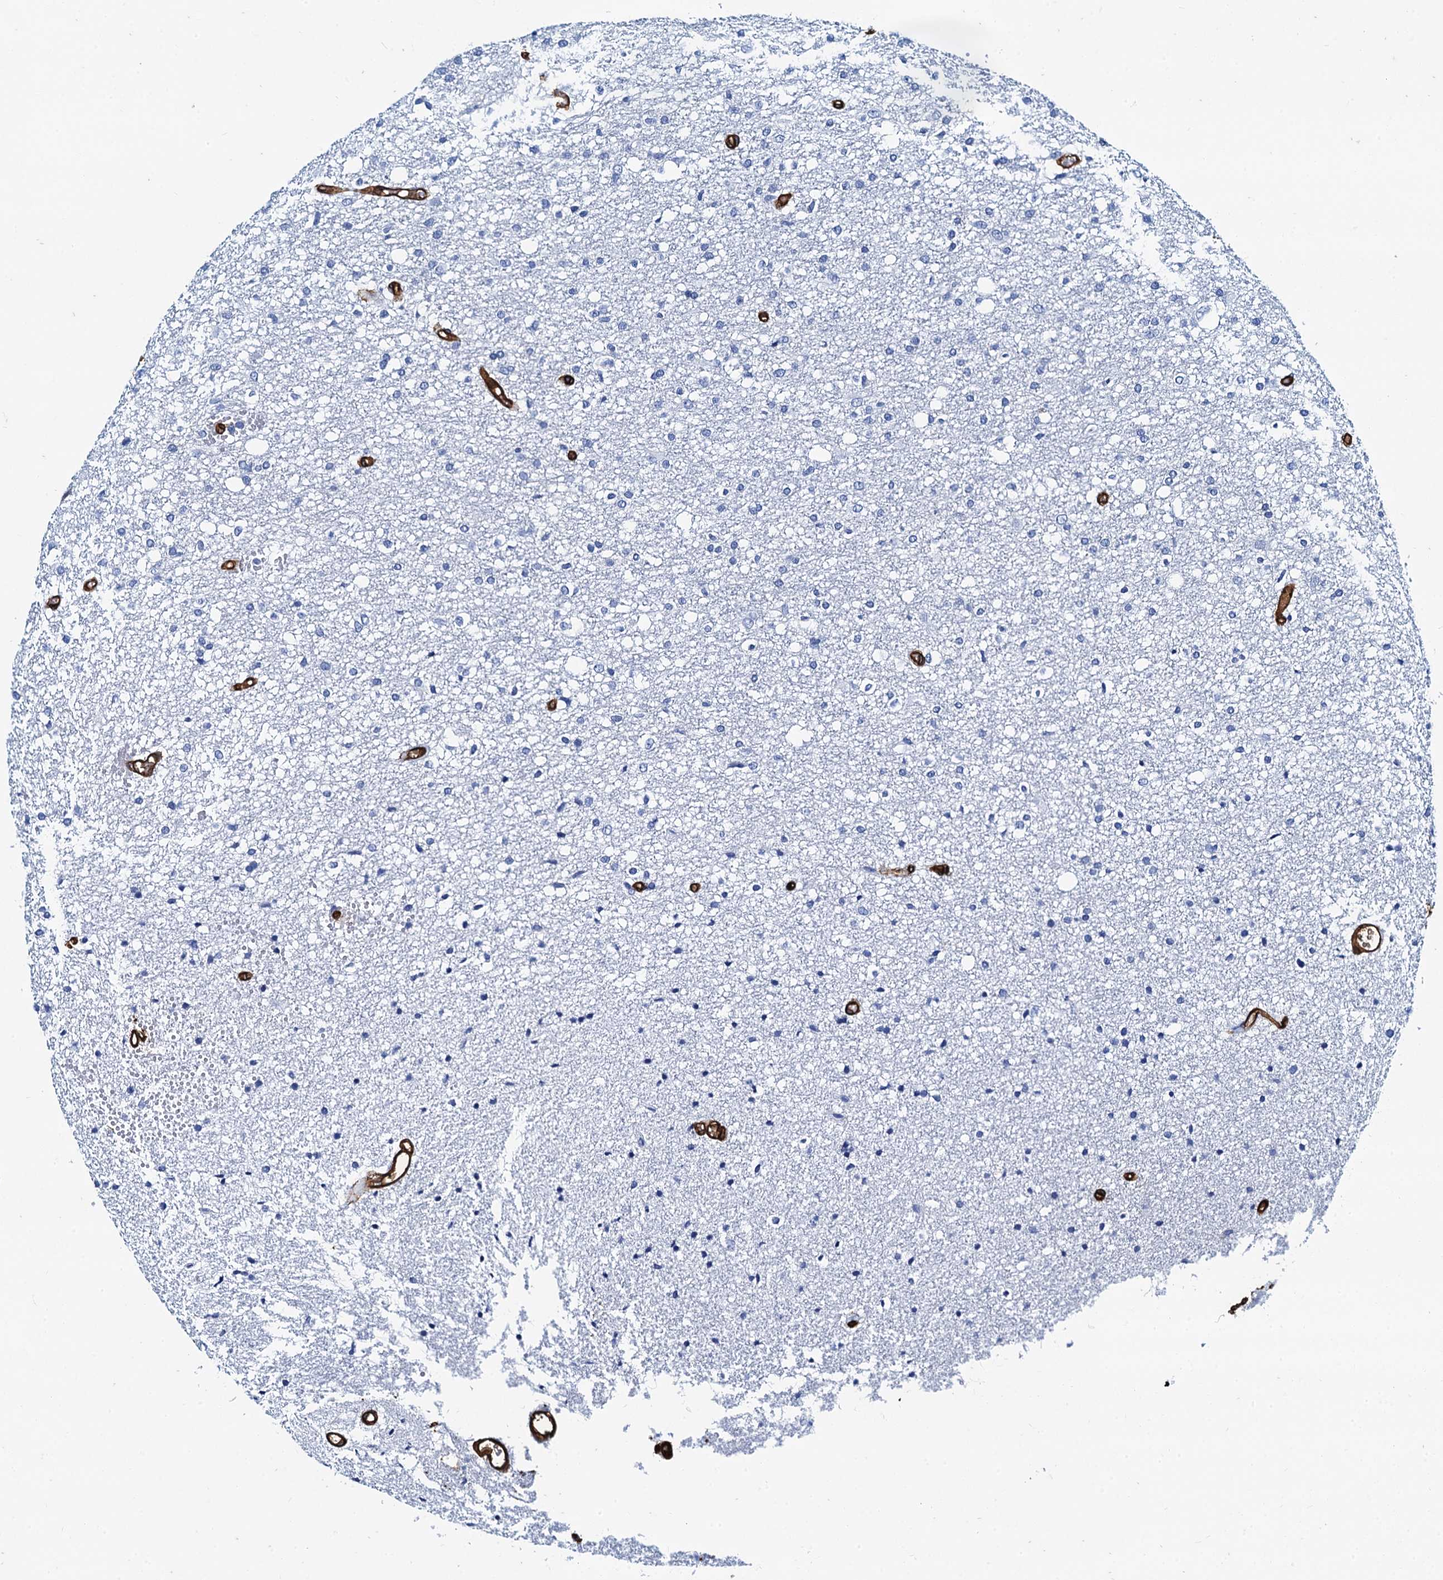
{"staining": {"intensity": "negative", "quantity": "none", "location": "none"}, "tissue": "glioma", "cell_type": "Tumor cells", "image_type": "cancer", "snomed": [{"axis": "morphology", "description": "Glioma, malignant, High grade"}, {"axis": "topography", "description": "Brain"}], "caption": "Tumor cells show no significant staining in malignant glioma (high-grade).", "gene": "CAVIN2", "patient": {"sex": "female", "age": 59}}